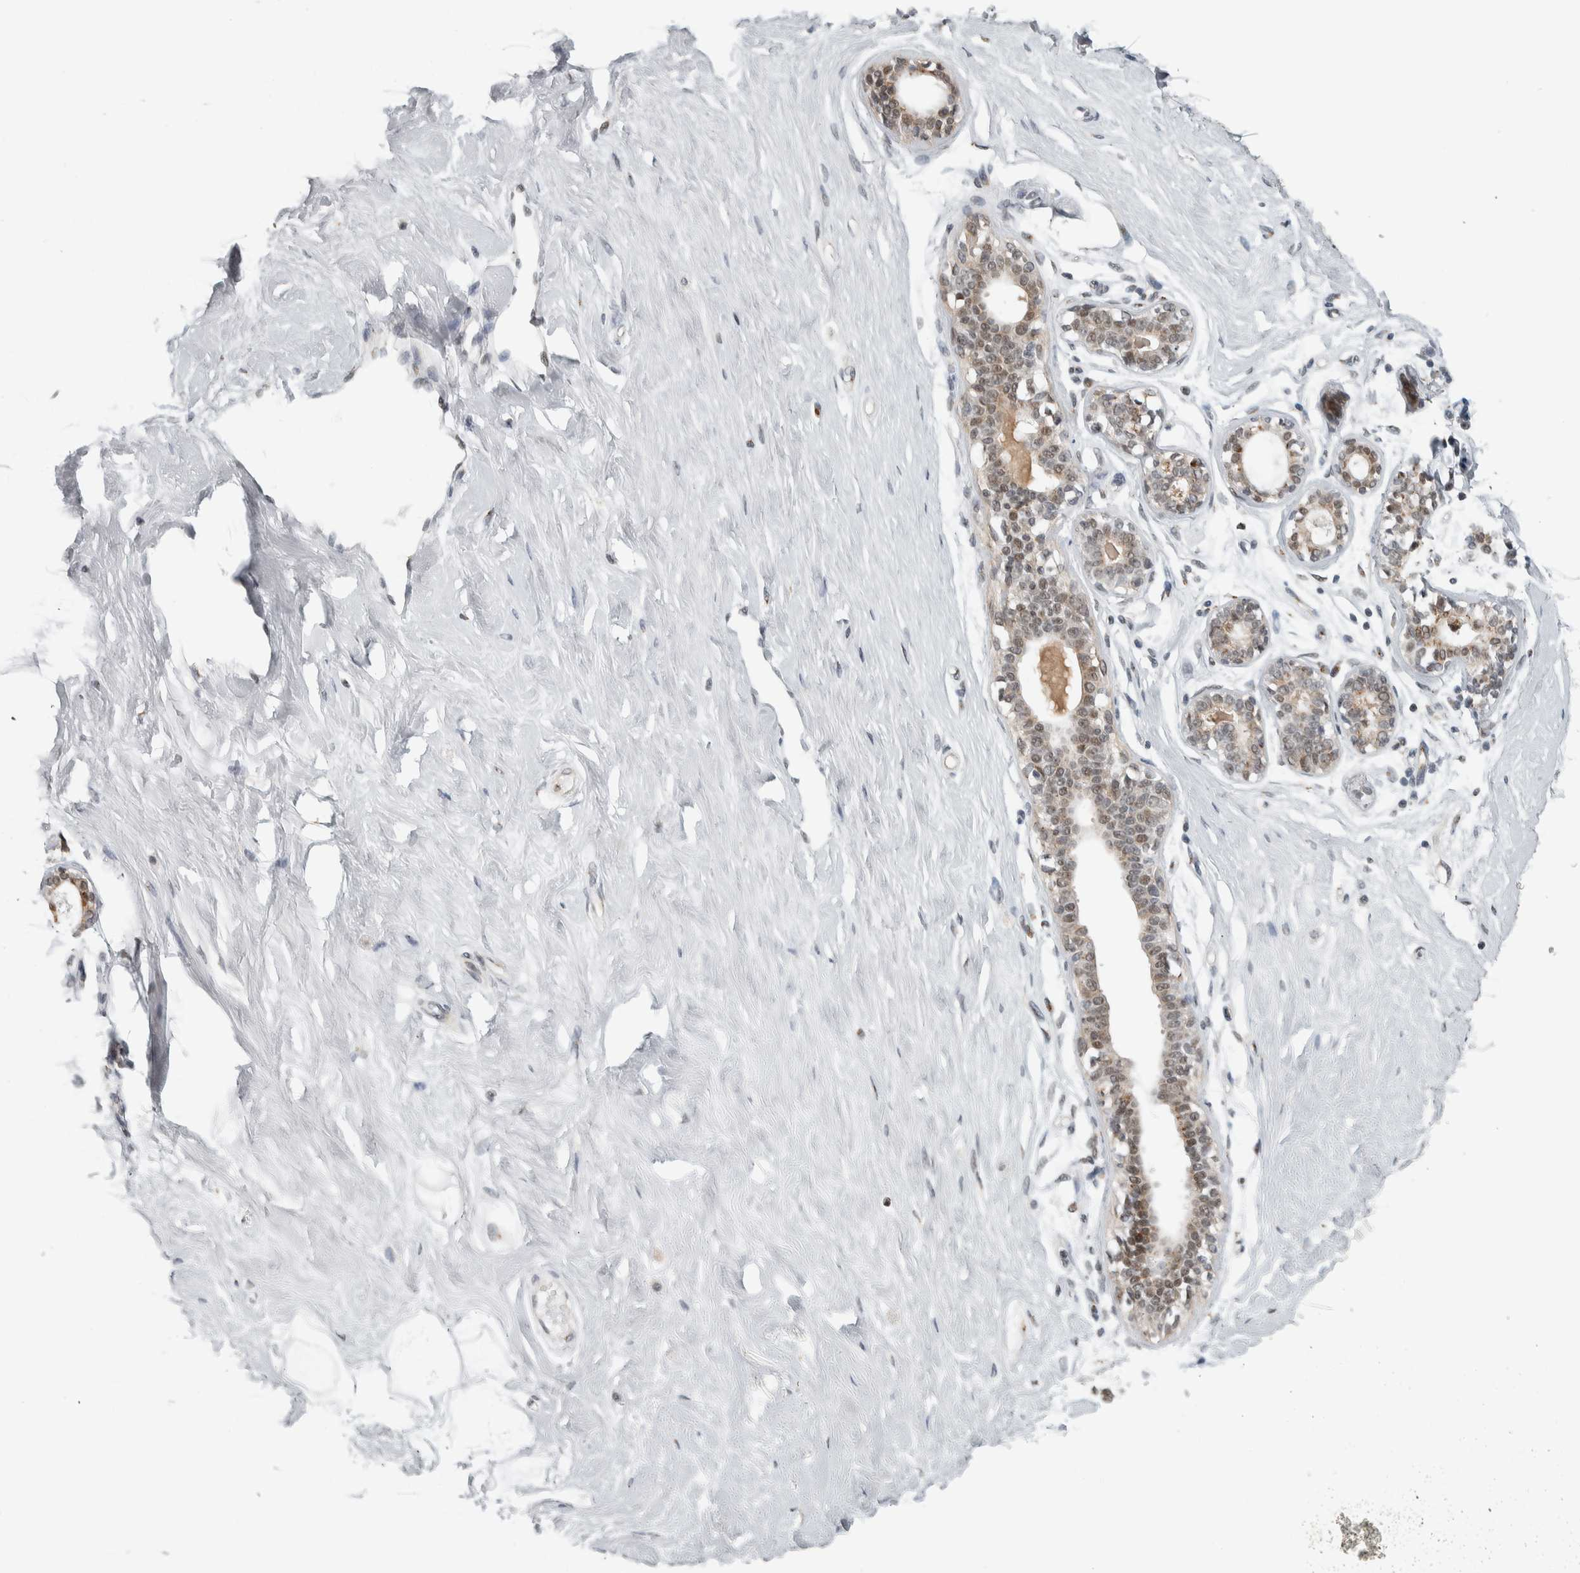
{"staining": {"intensity": "negative", "quantity": "none", "location": "none"}, "tissue": "breast", "cell_type": "Adipocytes", "image_type": "normal", "snomed": [{"axis": "morphology", "description": "Normal tissue, NOS"}, {"axis": "topography", "description": "Breast"}], "caption": "Image shows no significant protein staining in adipocytes of normal breast.", "gene": "ZMYND8", "patient": {"sex": "female", "age": 23}}